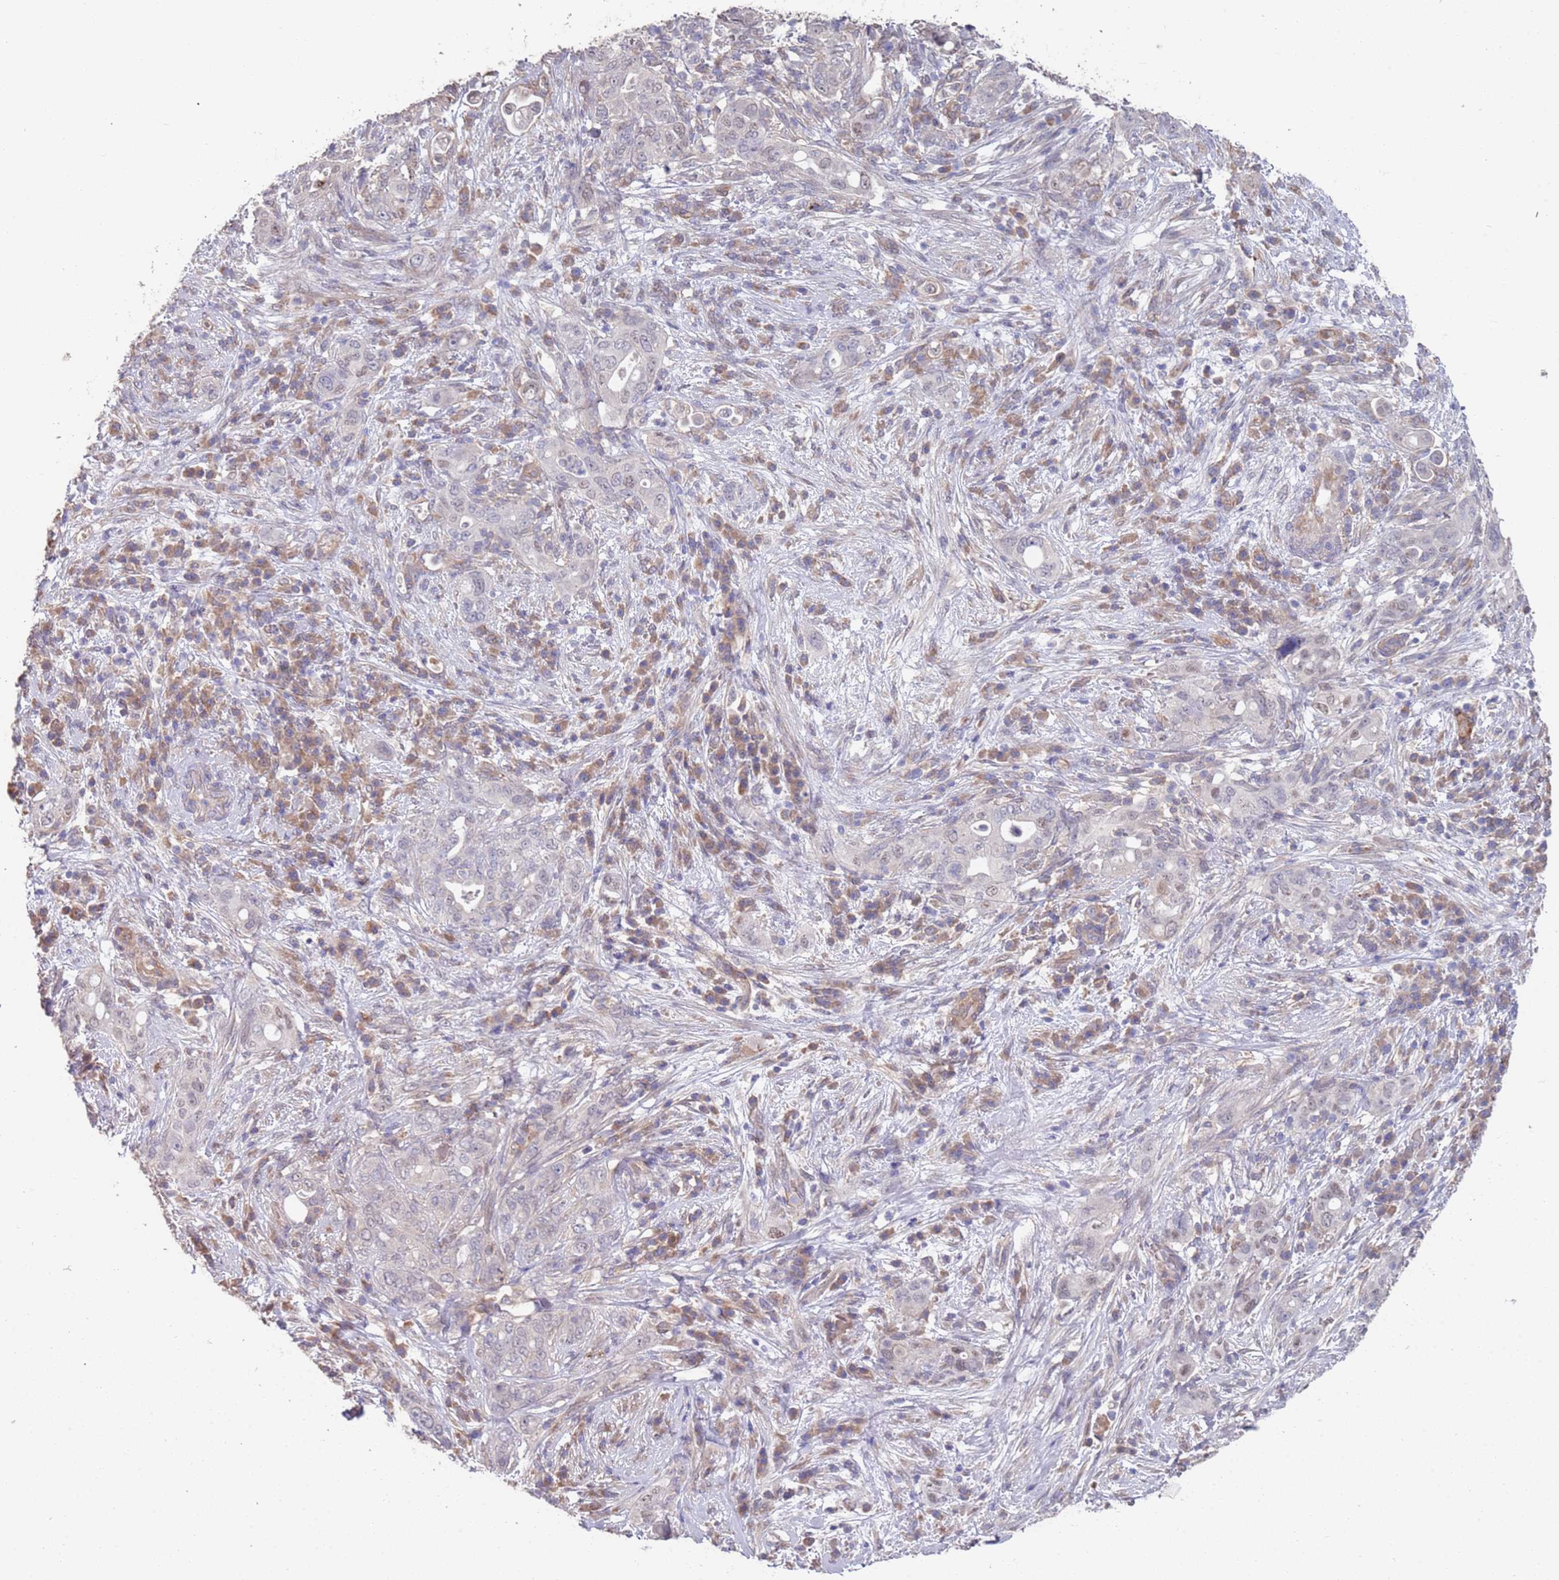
{"staining": {"intensity": "negative", "quantity": "none", "location": "none"}, "tissue": "pancreatic cancer", "cell_type": "Tumor cells", "image_type": "cancer", "snomed": [{"axis": "morphology", "description": "Normal tissue, NOS"}, {"axis": "morphology", "description": "Adenocarcinoma, NOS"}, {"axis": "topography", "description": "Lymph node"}, {"axis": "topography", "description": "Pancreas"}], "caption": "Protein analysis of pancreatic cancer exhibits no significant staining in tumor cells. (DAB immunohistochemistry (IHC) visualized using brightfield microscopy, high magnification).", "gene": "ANK2", "patient": {"sex": "female", "age": 67}}